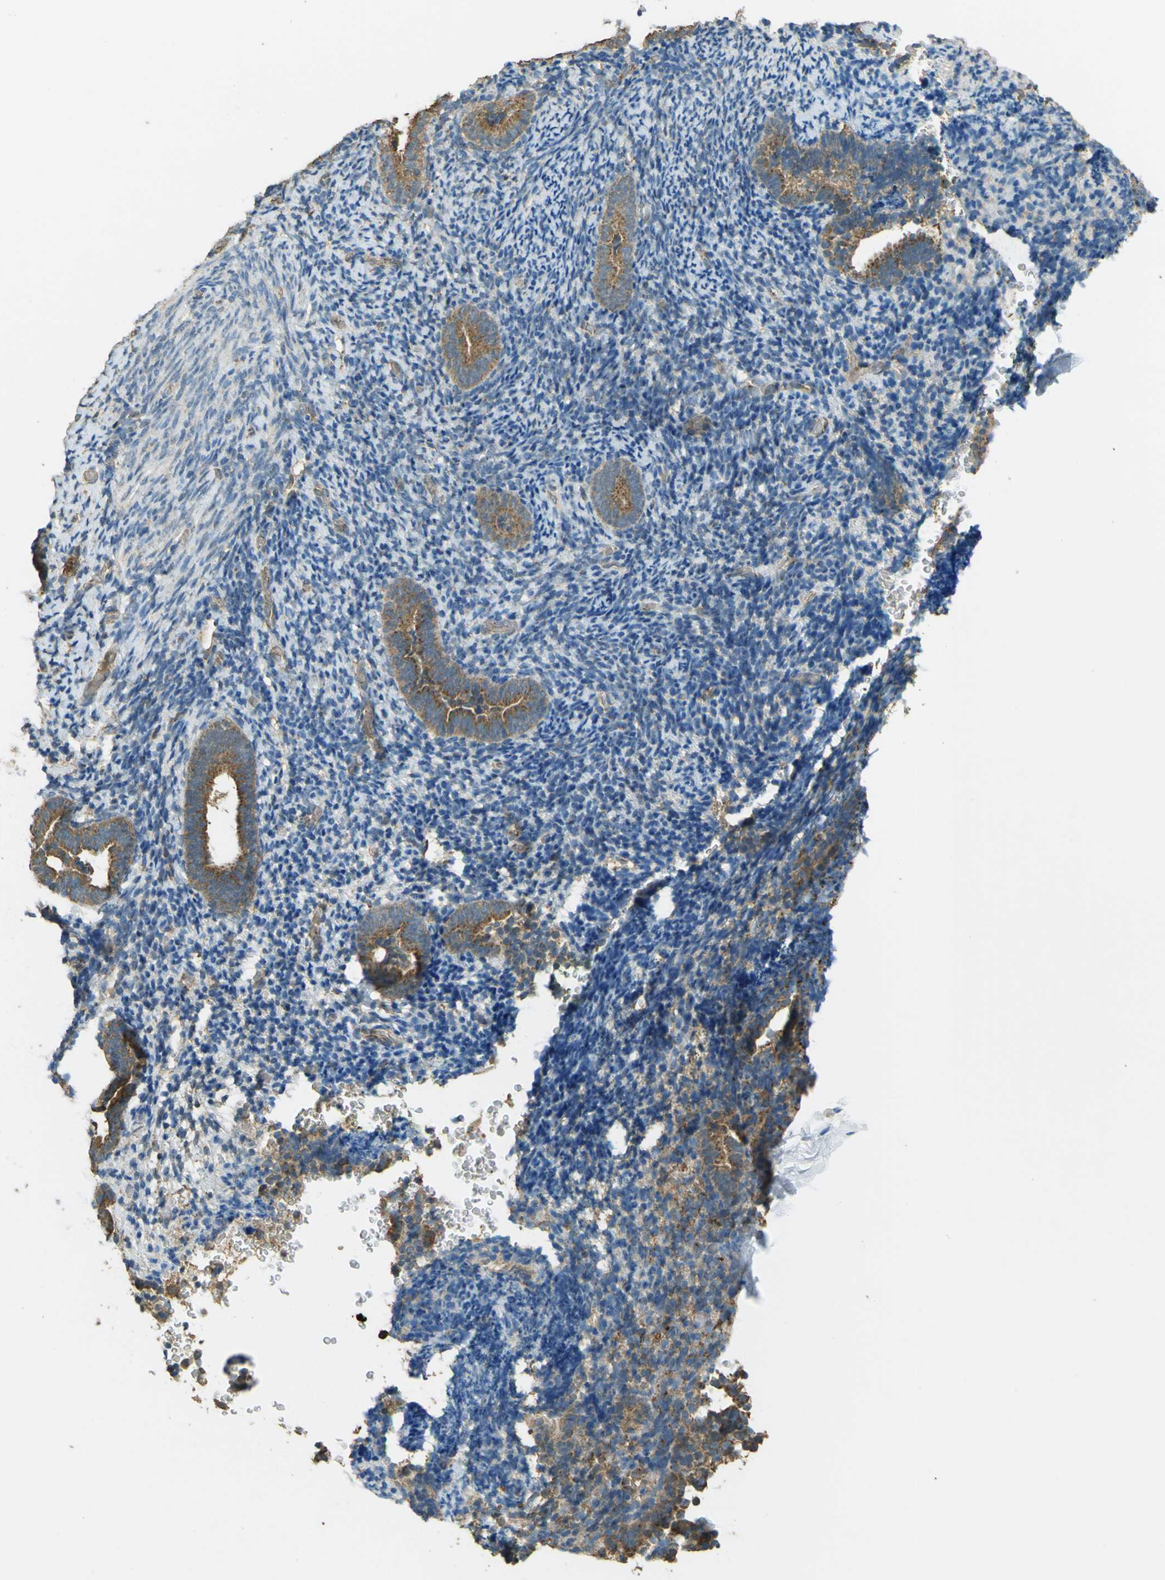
{"staining": {"intensity": "weak", "quantity": "<25%", "location": "cytoplasmic/membranous"}, "tissue": "endometrium", "cell_type": "Cells in endometrial stroma", "image_type": "normal", "snomed": [{"axis": "morphology", "description": "Normal tissue, NOS"}, {"axis": "topography", "description": "Endometrium"}], "caption": "An immunohistochemistry (IHC) image of benign endometrium is shown. There is no staining in cells in endometrial stroma of endometrium. (DAB immunohistochemistry, high magnification).", "gene": "GOLGA1", "patient": {"sex": "female", "age": 51}}